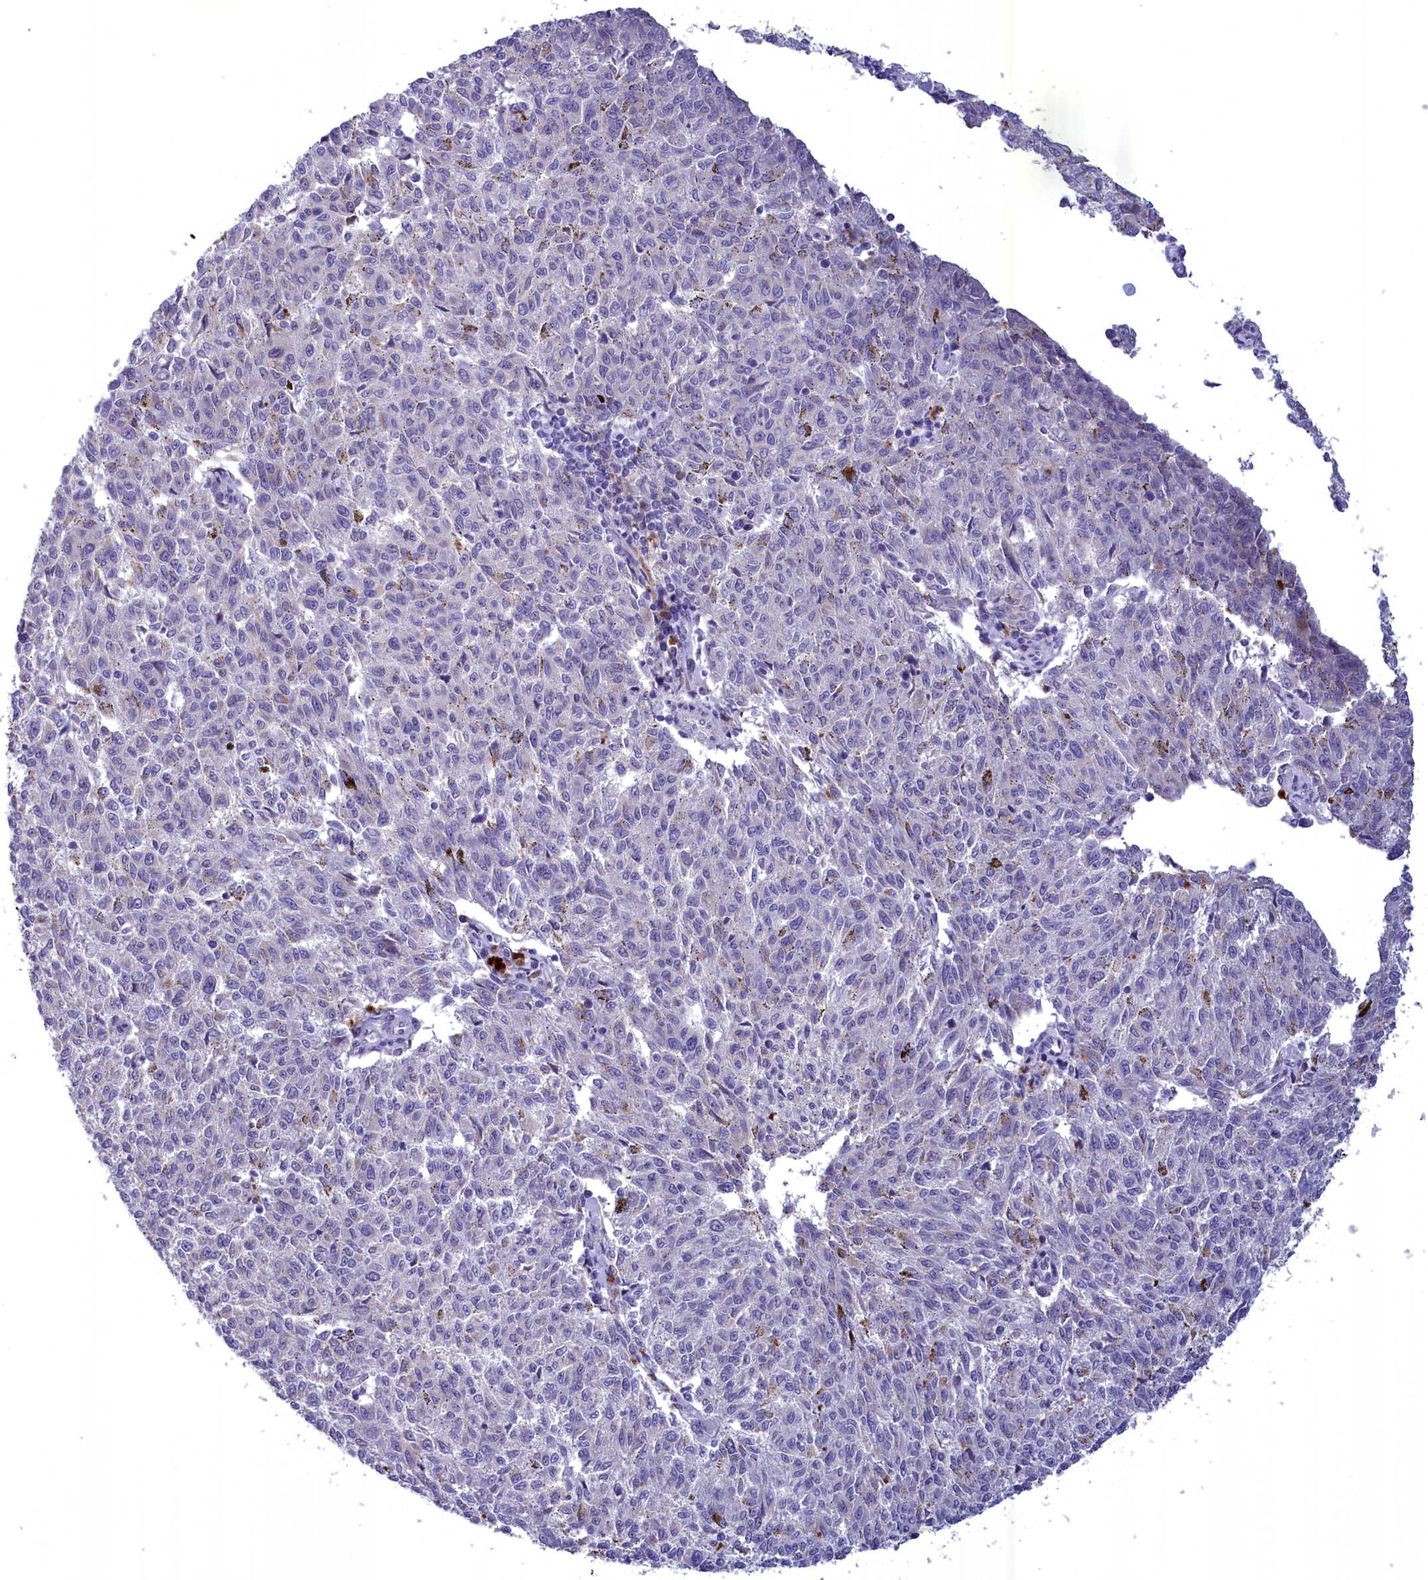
{"staining": {"intensity": "negative", "quantity": "none", "location": "none"}, "tissue": "melanoma", "cell_type": "Tumor cells", "image_type": "cancer", "snomed": [{"axis": "morphology", "description": "Malignant melanoma, NOS"}, {"axis": "topography", "description": "Skin"}], "caption": "This is an immunohistochemistry (IHC) image of human melanoma. There is no expression in tumor cells.", "gene": "FAM149B1", "patient": {"sex": "female", "age": 72}}